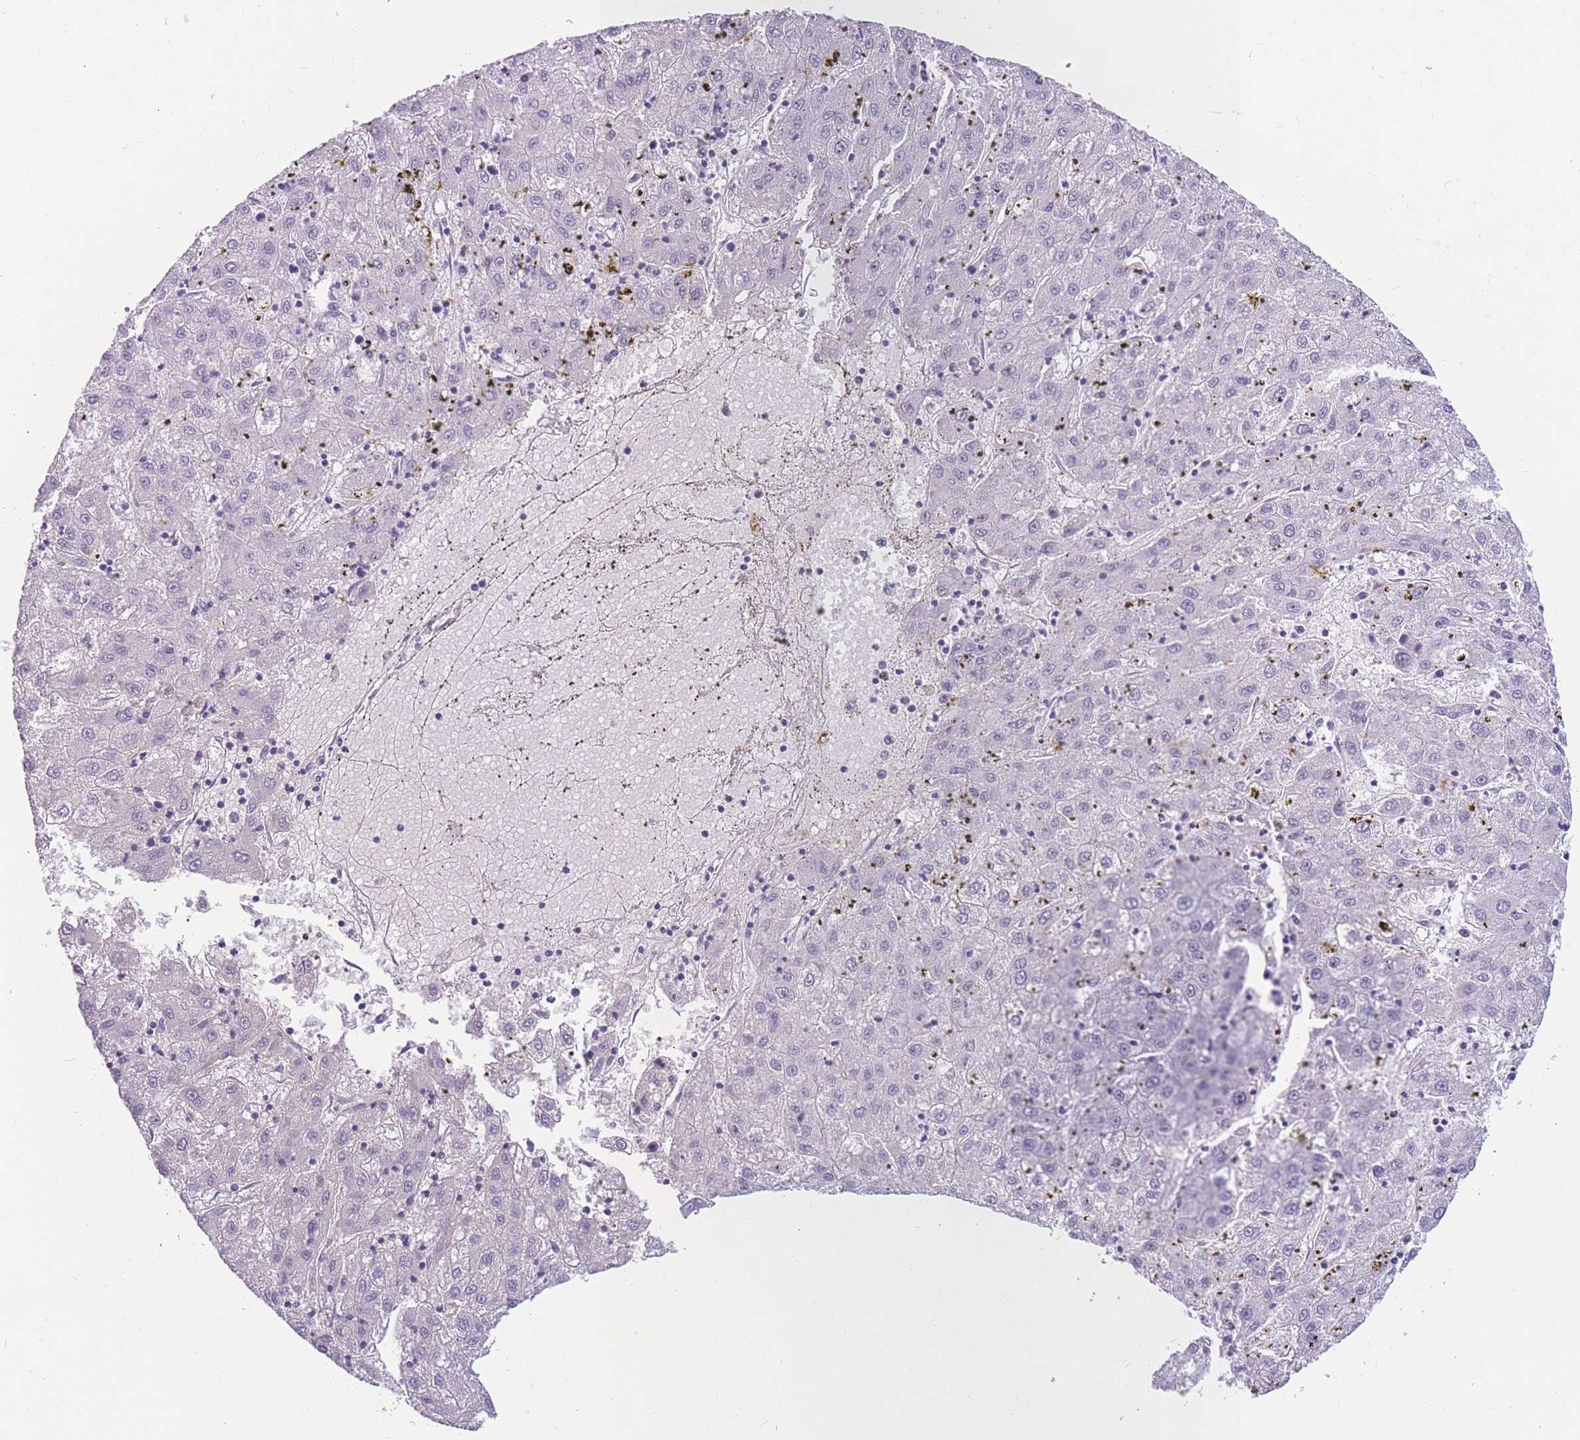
{"staining": {"intensity": "negative", "quantity": "none", "location": "none"}, "tissue": "liver cancer", "cell_type": "Tumor cells", "image_type": "cancer", "snomed": [{"axis": "morphology", "description": "Carcinoma, Hepatocellular, NOS"}, {"axis": "topography", "description": "Liver"}], "caption": "Human liver cancer stained for a protein using immunohistochemistry reveals no expression in tumor cells.", "gene": "DDX49", "patient": {"sex": "male", "age": 72}}